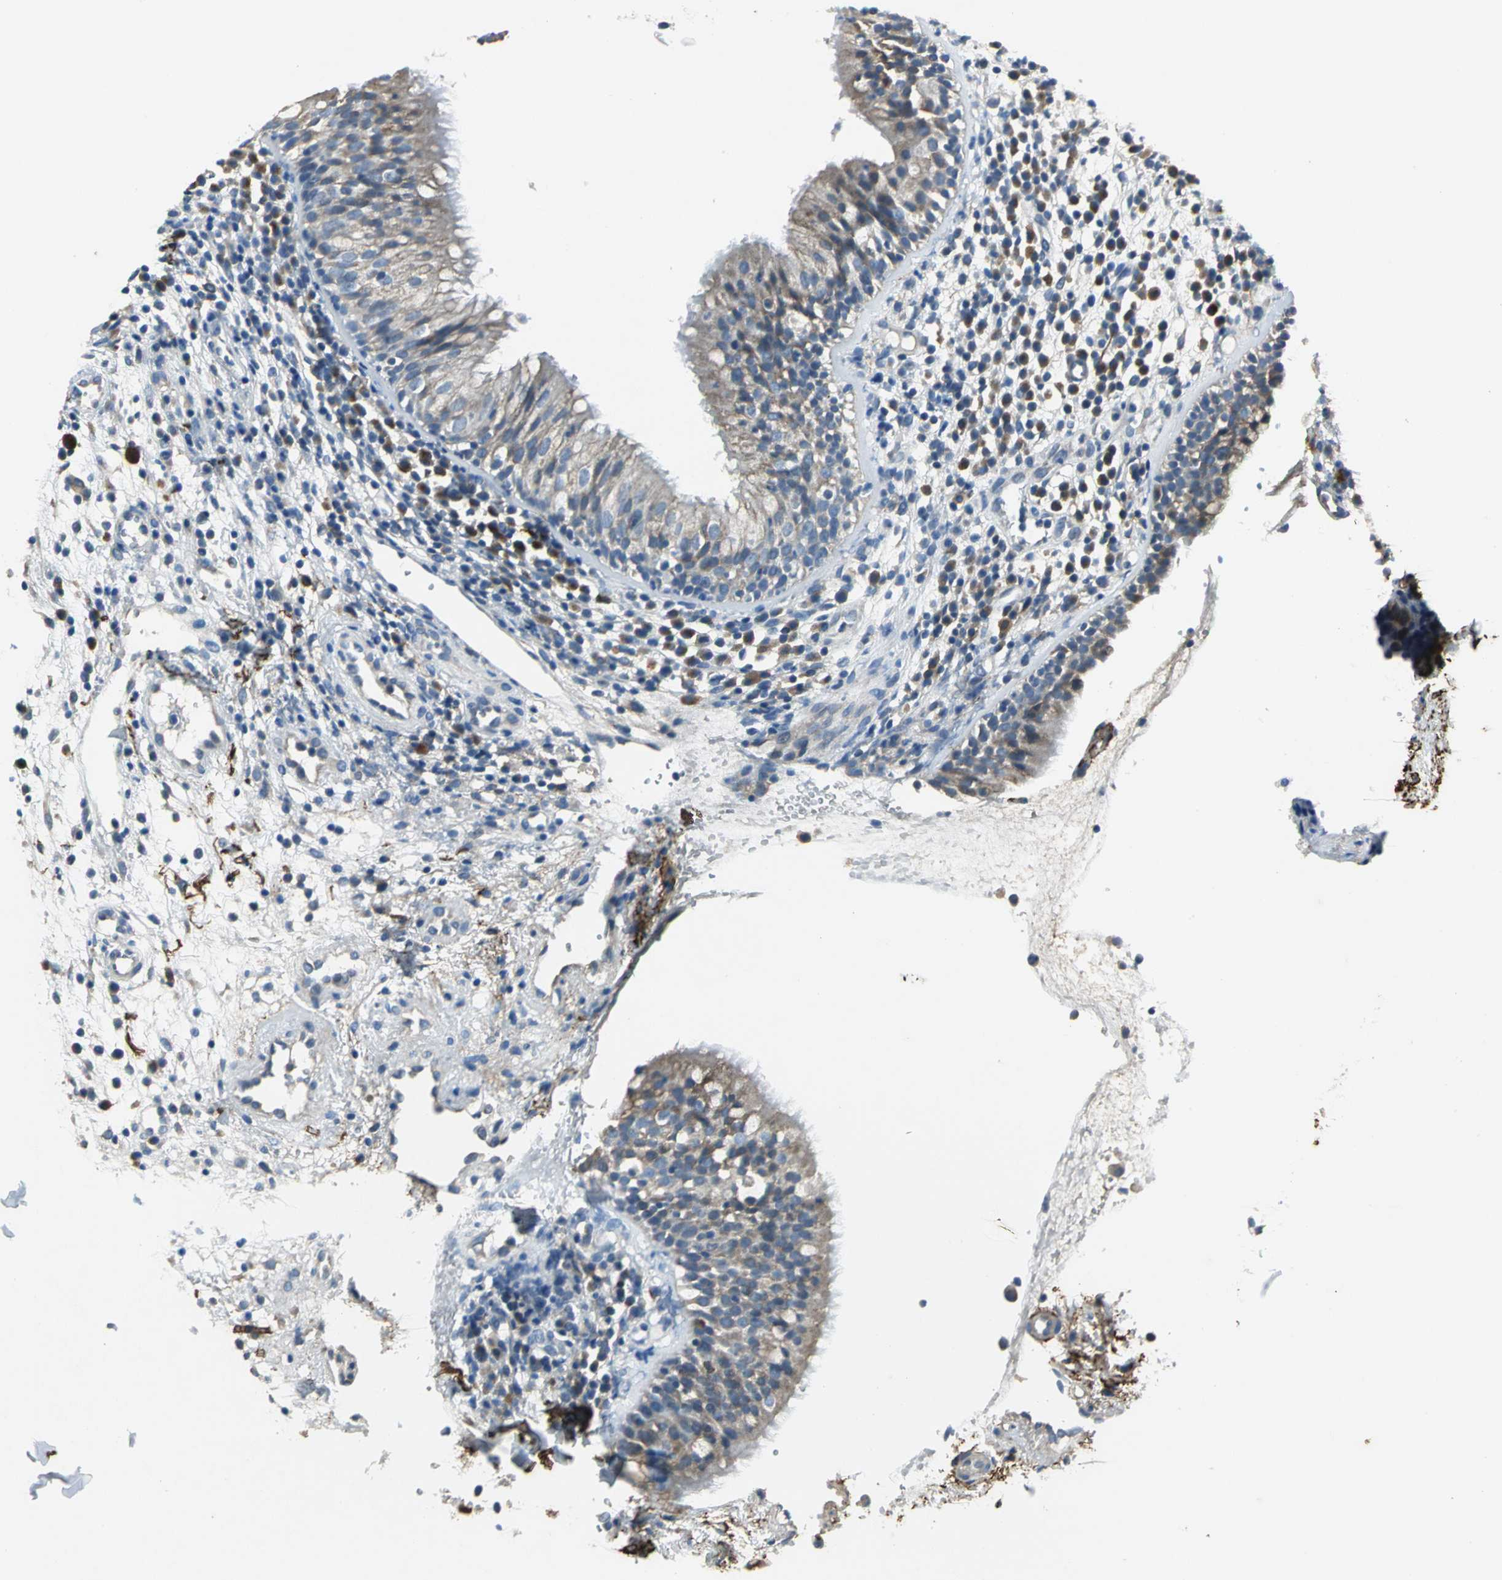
{"staining": {"intensity": "weak", "quantity": ">75%", "location": "cytoplasmic/membranous"}, "tissue": "nasopharynx", "cell_type": "Respiratory epithelial cells", "image_type": "normal", "snomed": [{"axis": "morphology", "description": "Normal tissue, NOS"}, {"axis": "morphology", "description": "Inflammation, NOS"}, {"axis": "morphology", "description": "Malignant melanoma, Metastatic site"}, {"axis": "topography", "description": "Nasopharynx"}], "caption": "A brown stain highlights weak cytoplasmic/membranous expression of a protein in respiratory epithelial cells of normal human nasopharynx. (DAB IHC with brightfield microscopy, high magnification).", "gene": "SLC16A7", "patient": {"sex": "female", "age": 55}}